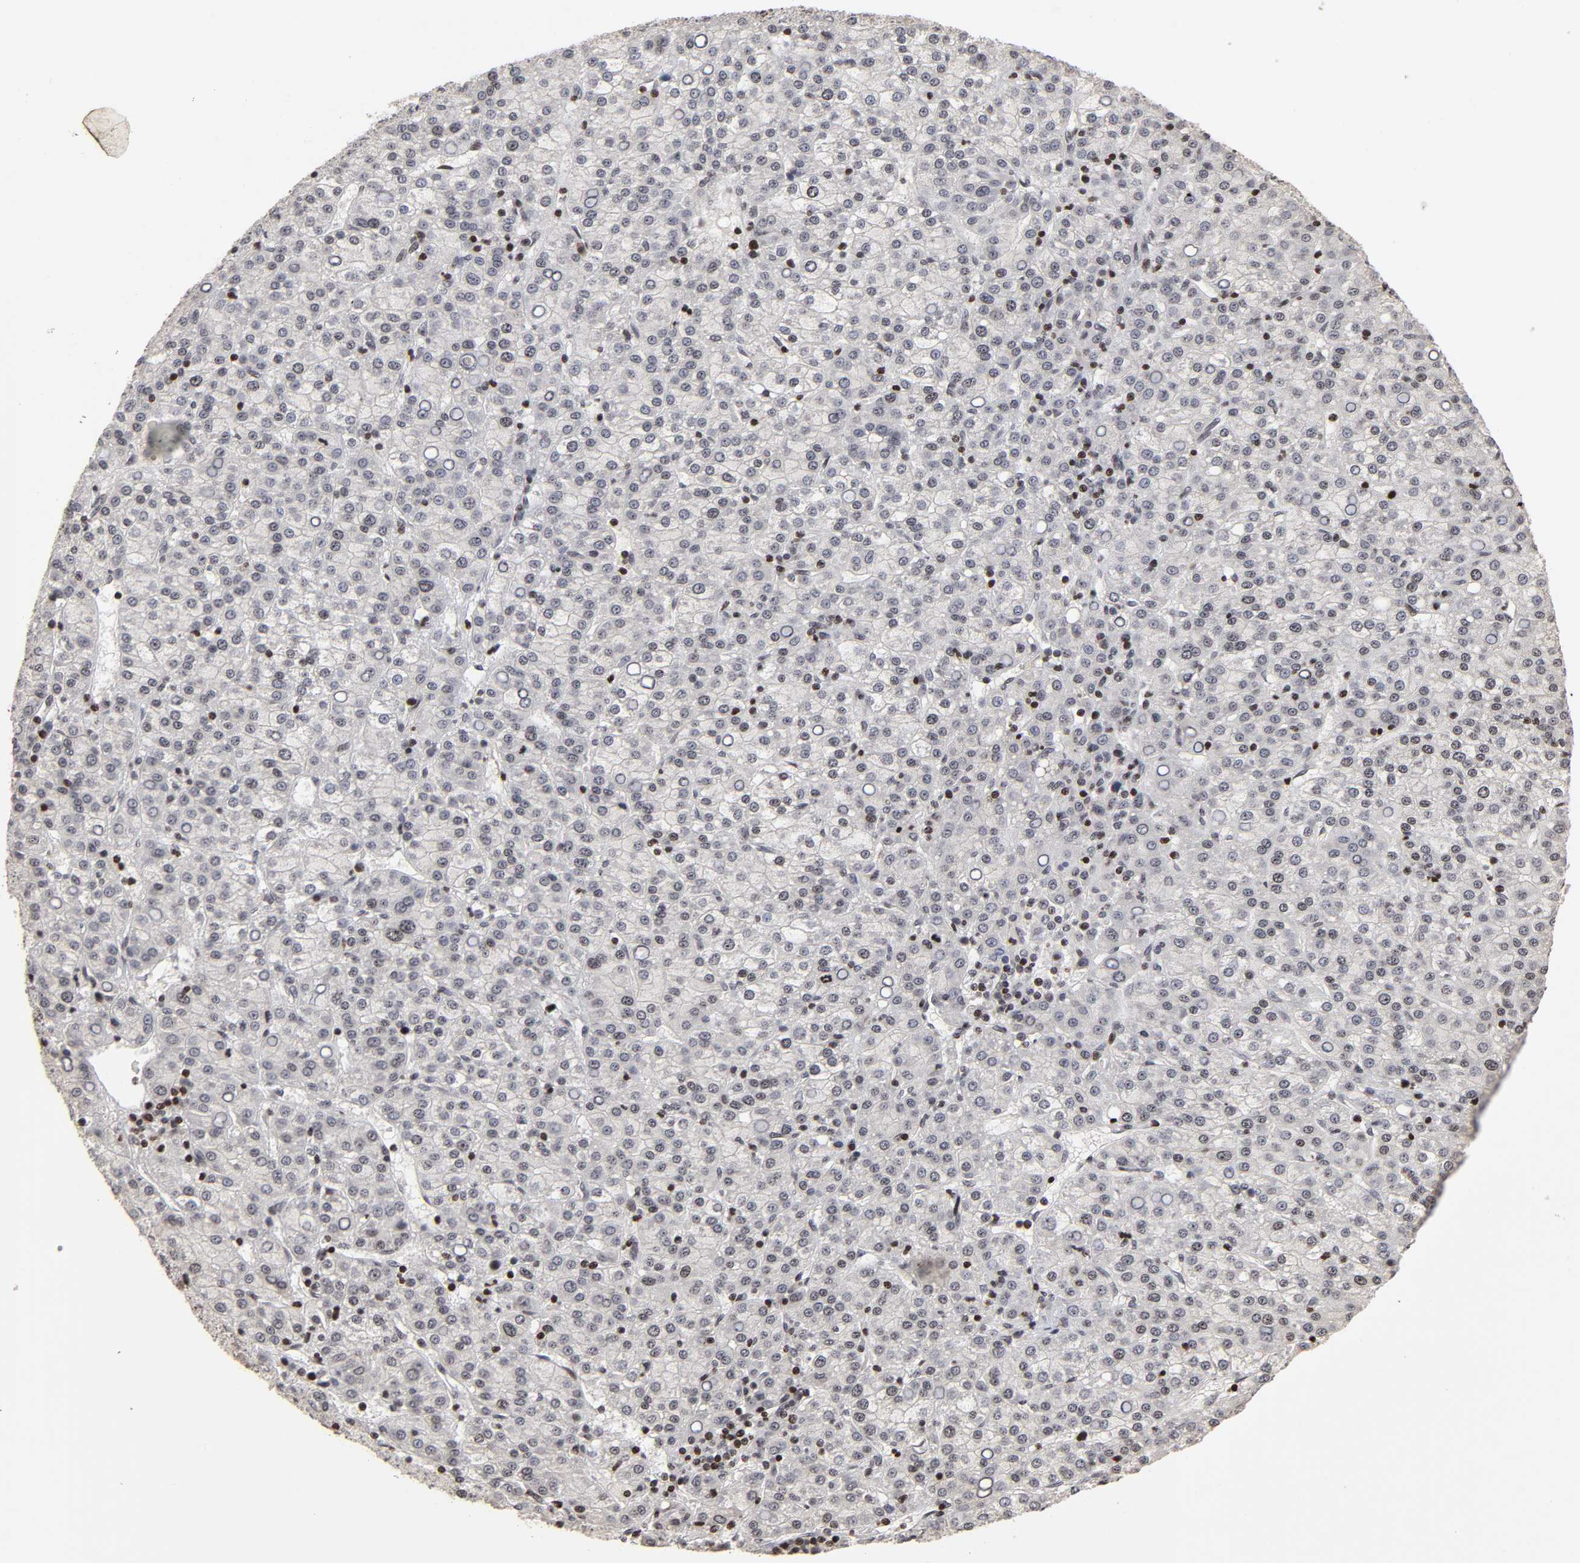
{"staining": {"intensity": "negative", "quantity": "none", "location": "none"}, "tissue": "liver cancer", "cell_type": "Tumor cells", "image_type": "cancer", "snomed": [{"axis": "morphology", "description": "Carcinoma, Hepatocellular, NOS"}, {"axis": "topography", "description": "Liver"}], "caption": "This is a histopathology image of immunohistochemistry (IHC) staining of liver hepatocellular carcinoma, which shows no staining in tumor cells.", "gene": "ZNF473", "patient": {"sex": "female", "age": 58}}